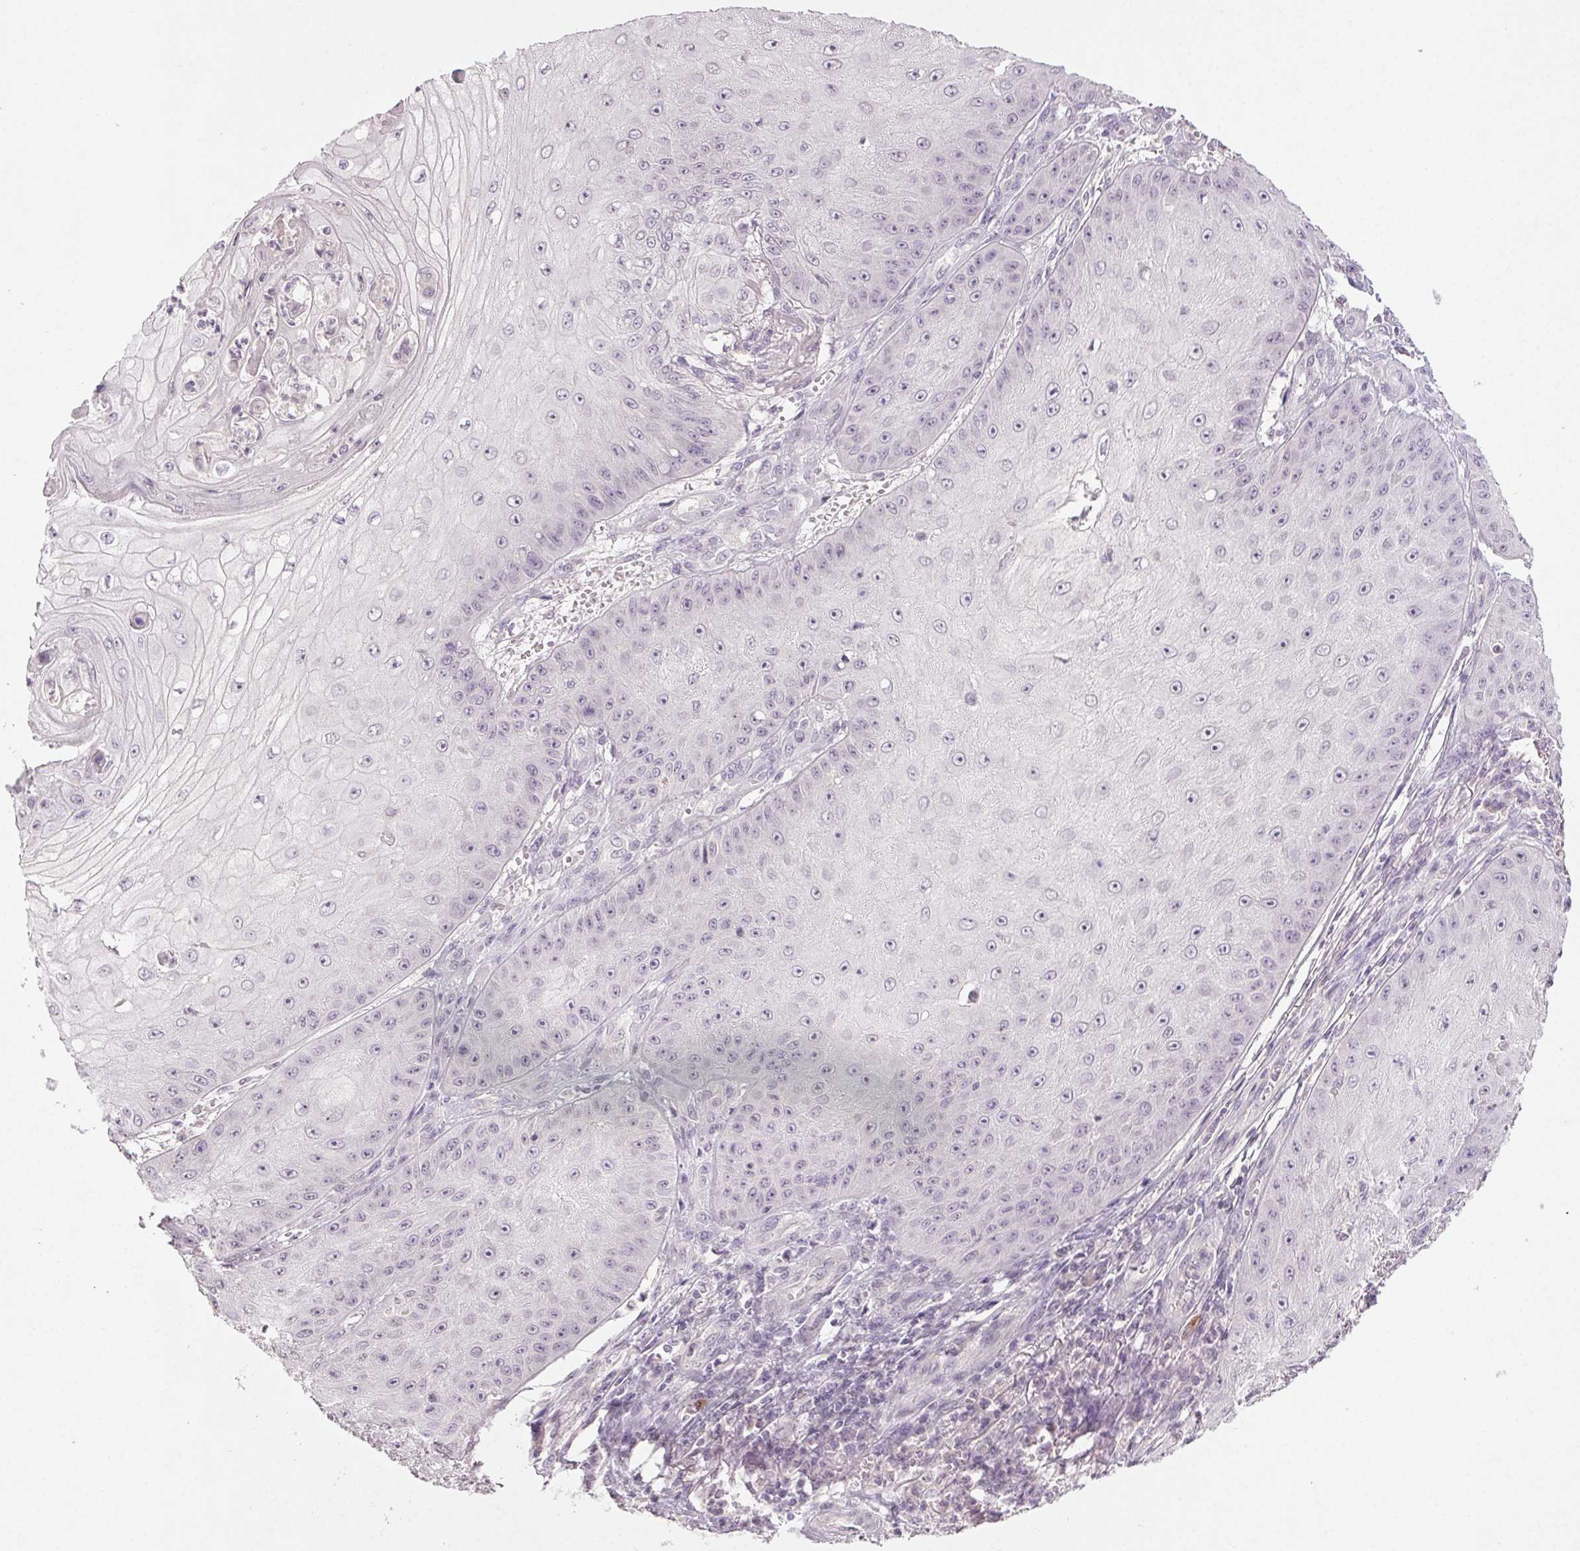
{"staining": {"intensity": "negative", "quantity": "none", "location": "none"}, "tissue": "skin cancer", "cell_type": "Tumor cells", "image_type": "cancer", "snomed": [{"axis": "morphology", "description": "Squamous cell carcinoma, NOS"}, {"axis": "topography", "description": "Skin"}], "caption": "Skin cancer was stained to show a protein in brown. There is no significant positivity in tumor cells. Brightfield microscopy of immunohistochemistry (IHC) stained with DAB (3,3'-diaminobenzidine) (brown) and hematoxylin (blue), captured at high magnification.", "gene": "KLRC3", "patient": {"sex": "male", "age": 70}}